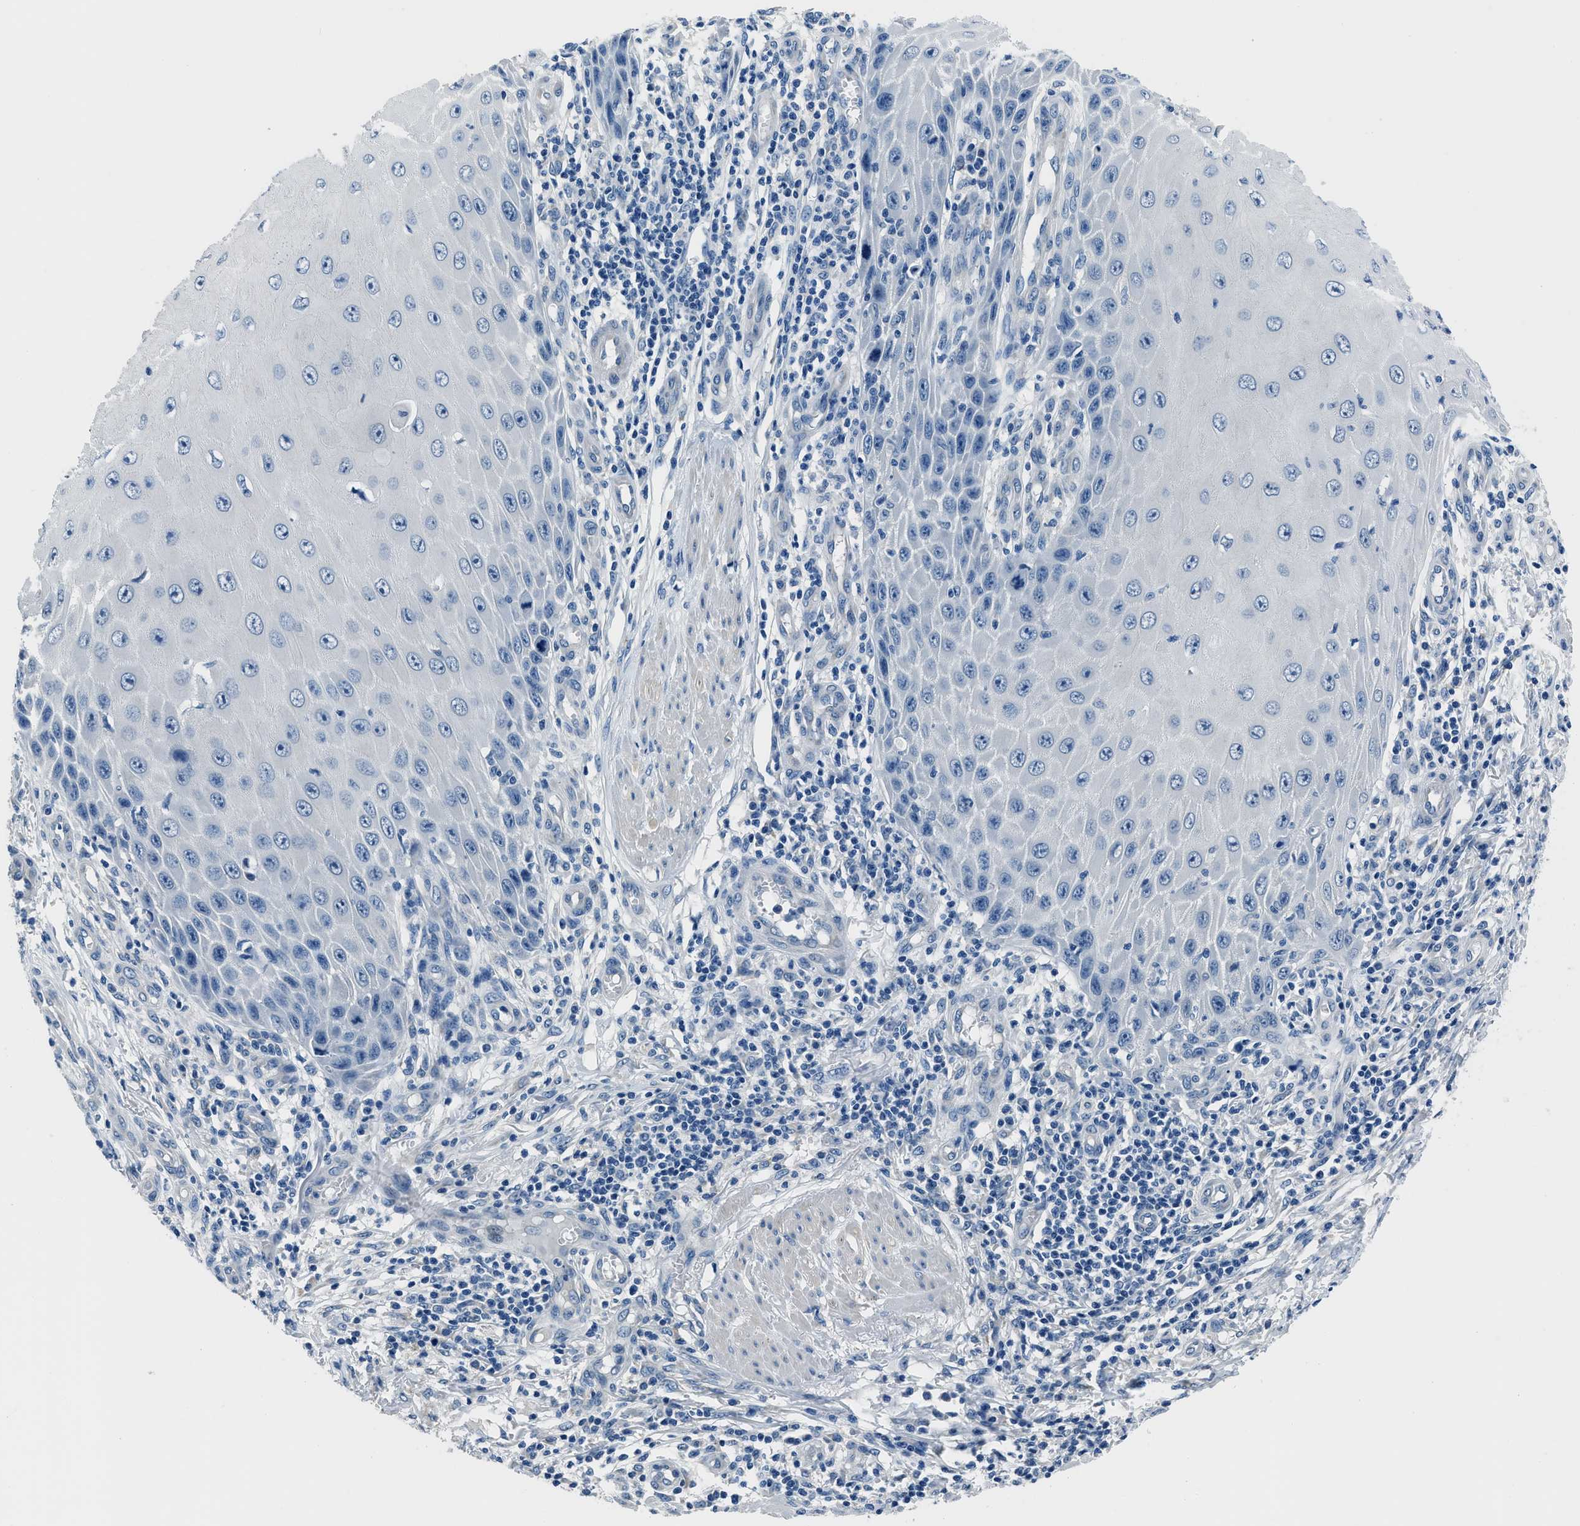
{"staining": {"intensity": "negative", "quantity": "none", "location": "none"}, "tissue": "skin cancer", "cell_type": "Tumor cells", "image_type": "cancer", "snomed": [{"axis": "morphology", "description": "Squamous cell carcinoma, NOS"}, {"axis": "topography", "description": "Skin"}], "caption": "Skin cancer stained for a protein using immunohistochemistry demonstrates no positivity tumor cells.", "gene": "GJA3", "patient": {"sex": "female", "age": 73}}